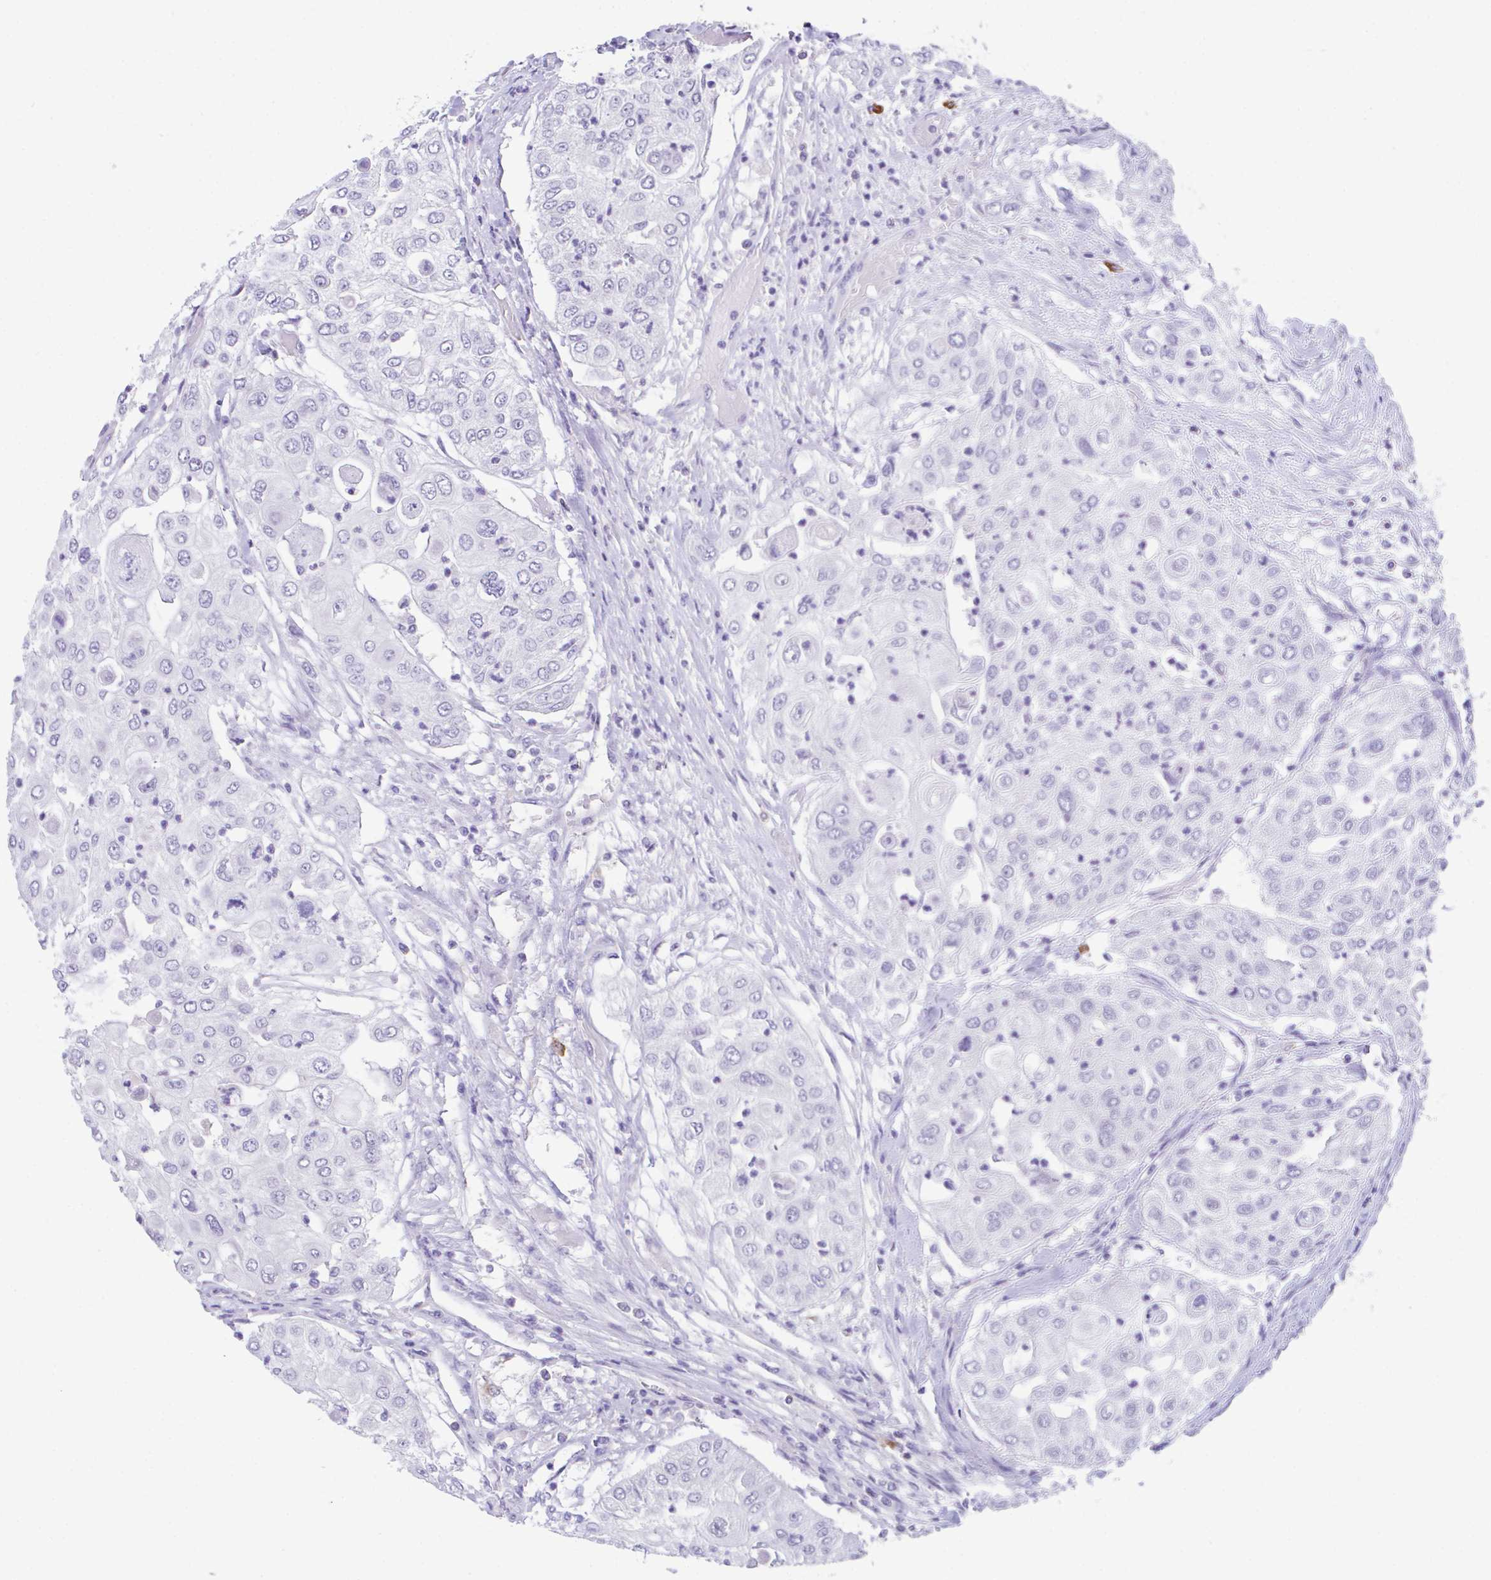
{"staining": {"intensity": "negative", "quantity": "none", "location": "none"}, "tissue": "urothelial cancer", "cell_type": "Tumor cells", "image_type": "cancer", "snomed": [{"axis": "morphology", "description": "Urothelial carcinoma, High grade"}, {"axis": "topography", "description": "Urinary bladder"}], "caption": "Human urothelial carcinoma (high-grade) stained for a protein using immunohistochemistry reveals no positivity in tumor cells.", "gene": "HACD4", "patient": {"sex": "female", "age": 79}}